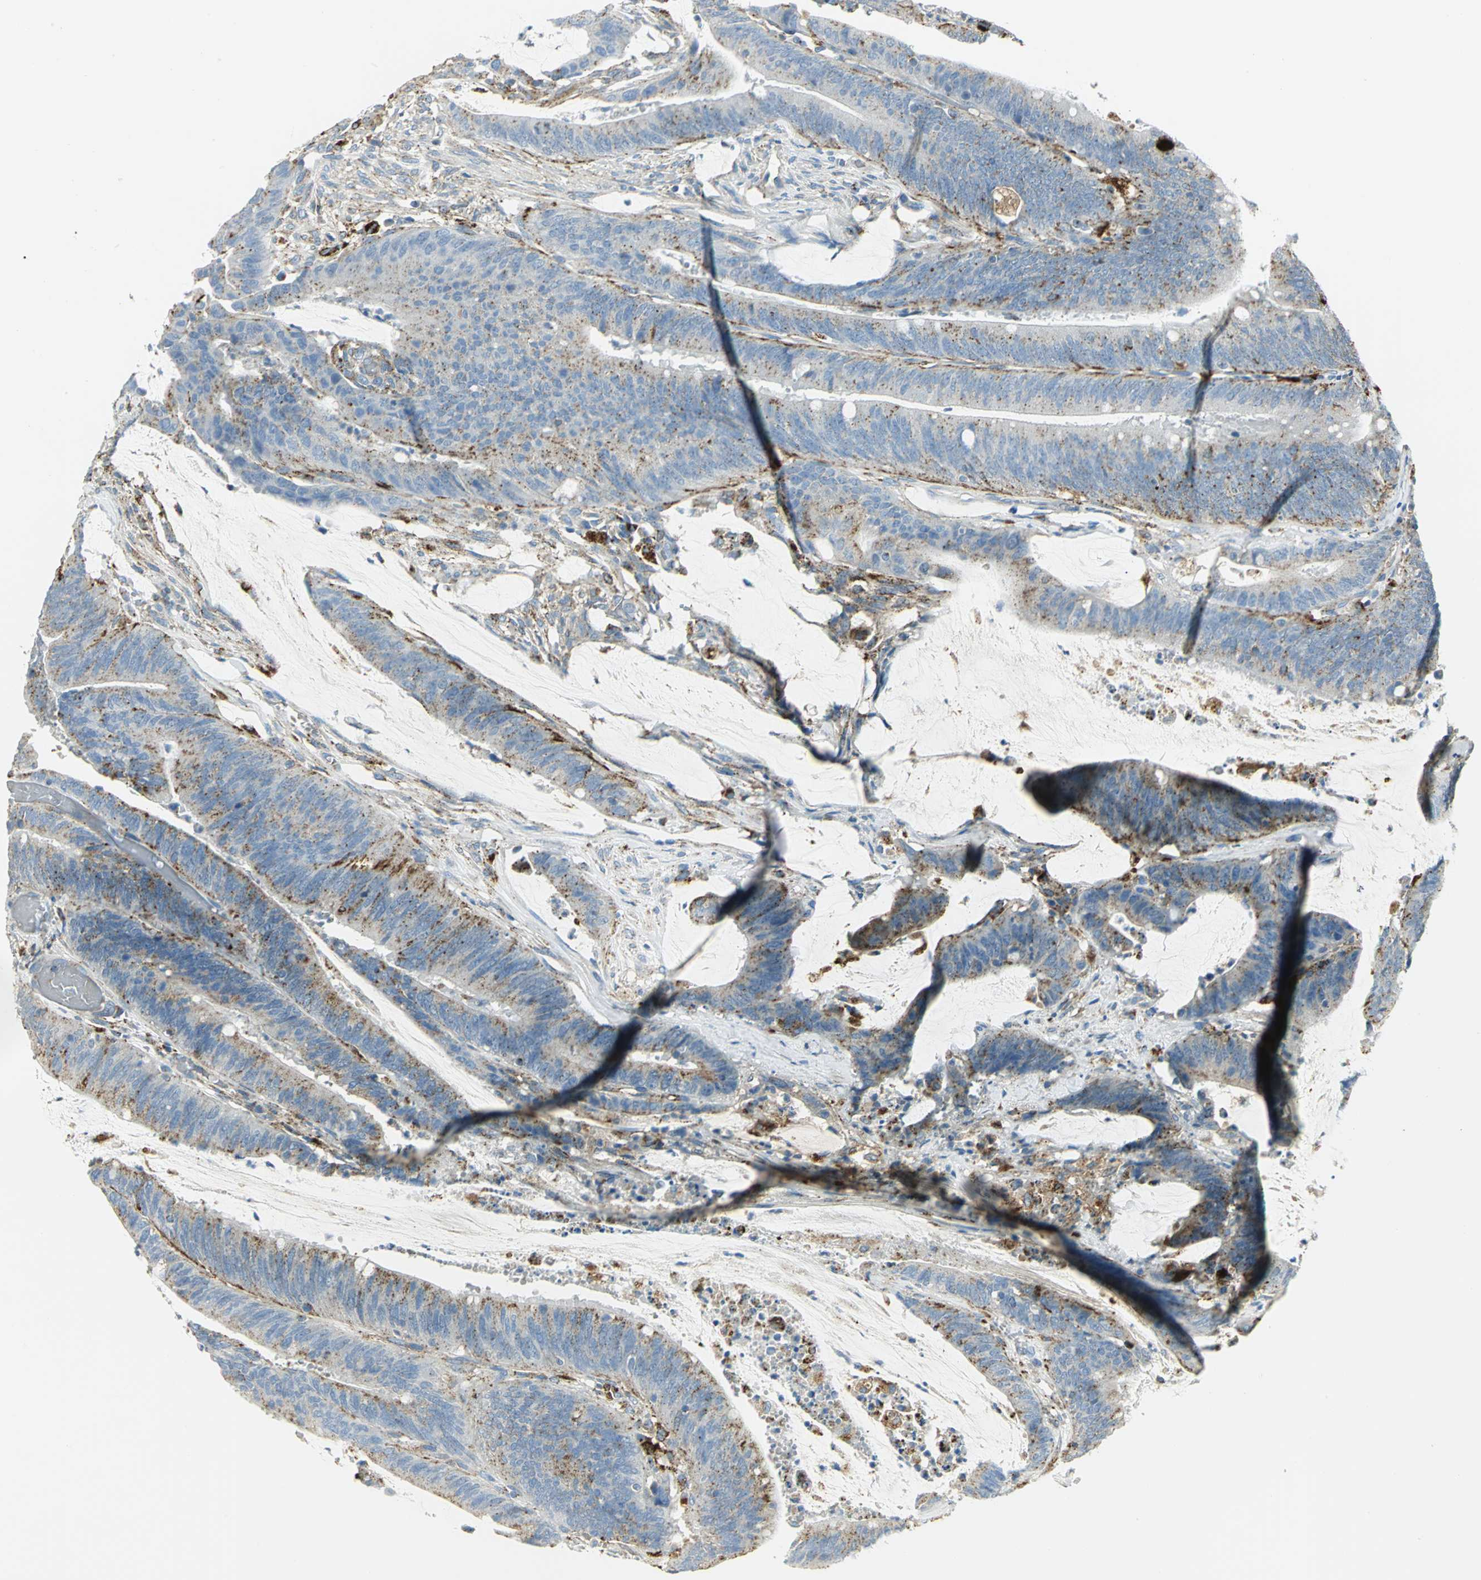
{"staining": {"intensity": "strong", "quantity": "25%-75%", "location": "cytoplasmic/membranous"}, "tissue": "colorectal cancer", "cell_type": "Tumor cells", "image_type": "cancer", "snomed": [{"axis": "morphology", "description": "Adenocarcinoma, NOS"}, {"axis": "topography", "description": "Rectum"}], "caption": "A brown stain labels strong cytoplasmic/membranous expression of a protein in adenocarcinoma (colorectal) tumor cells. Using DAB (3,3'-diaminobenzidine) (brown) and hematoxylin (blue) stains, captured at high magnification using brightfield microscopy.", "gene": "ARSA", "patient": {"sex": "female", "age": 66}}